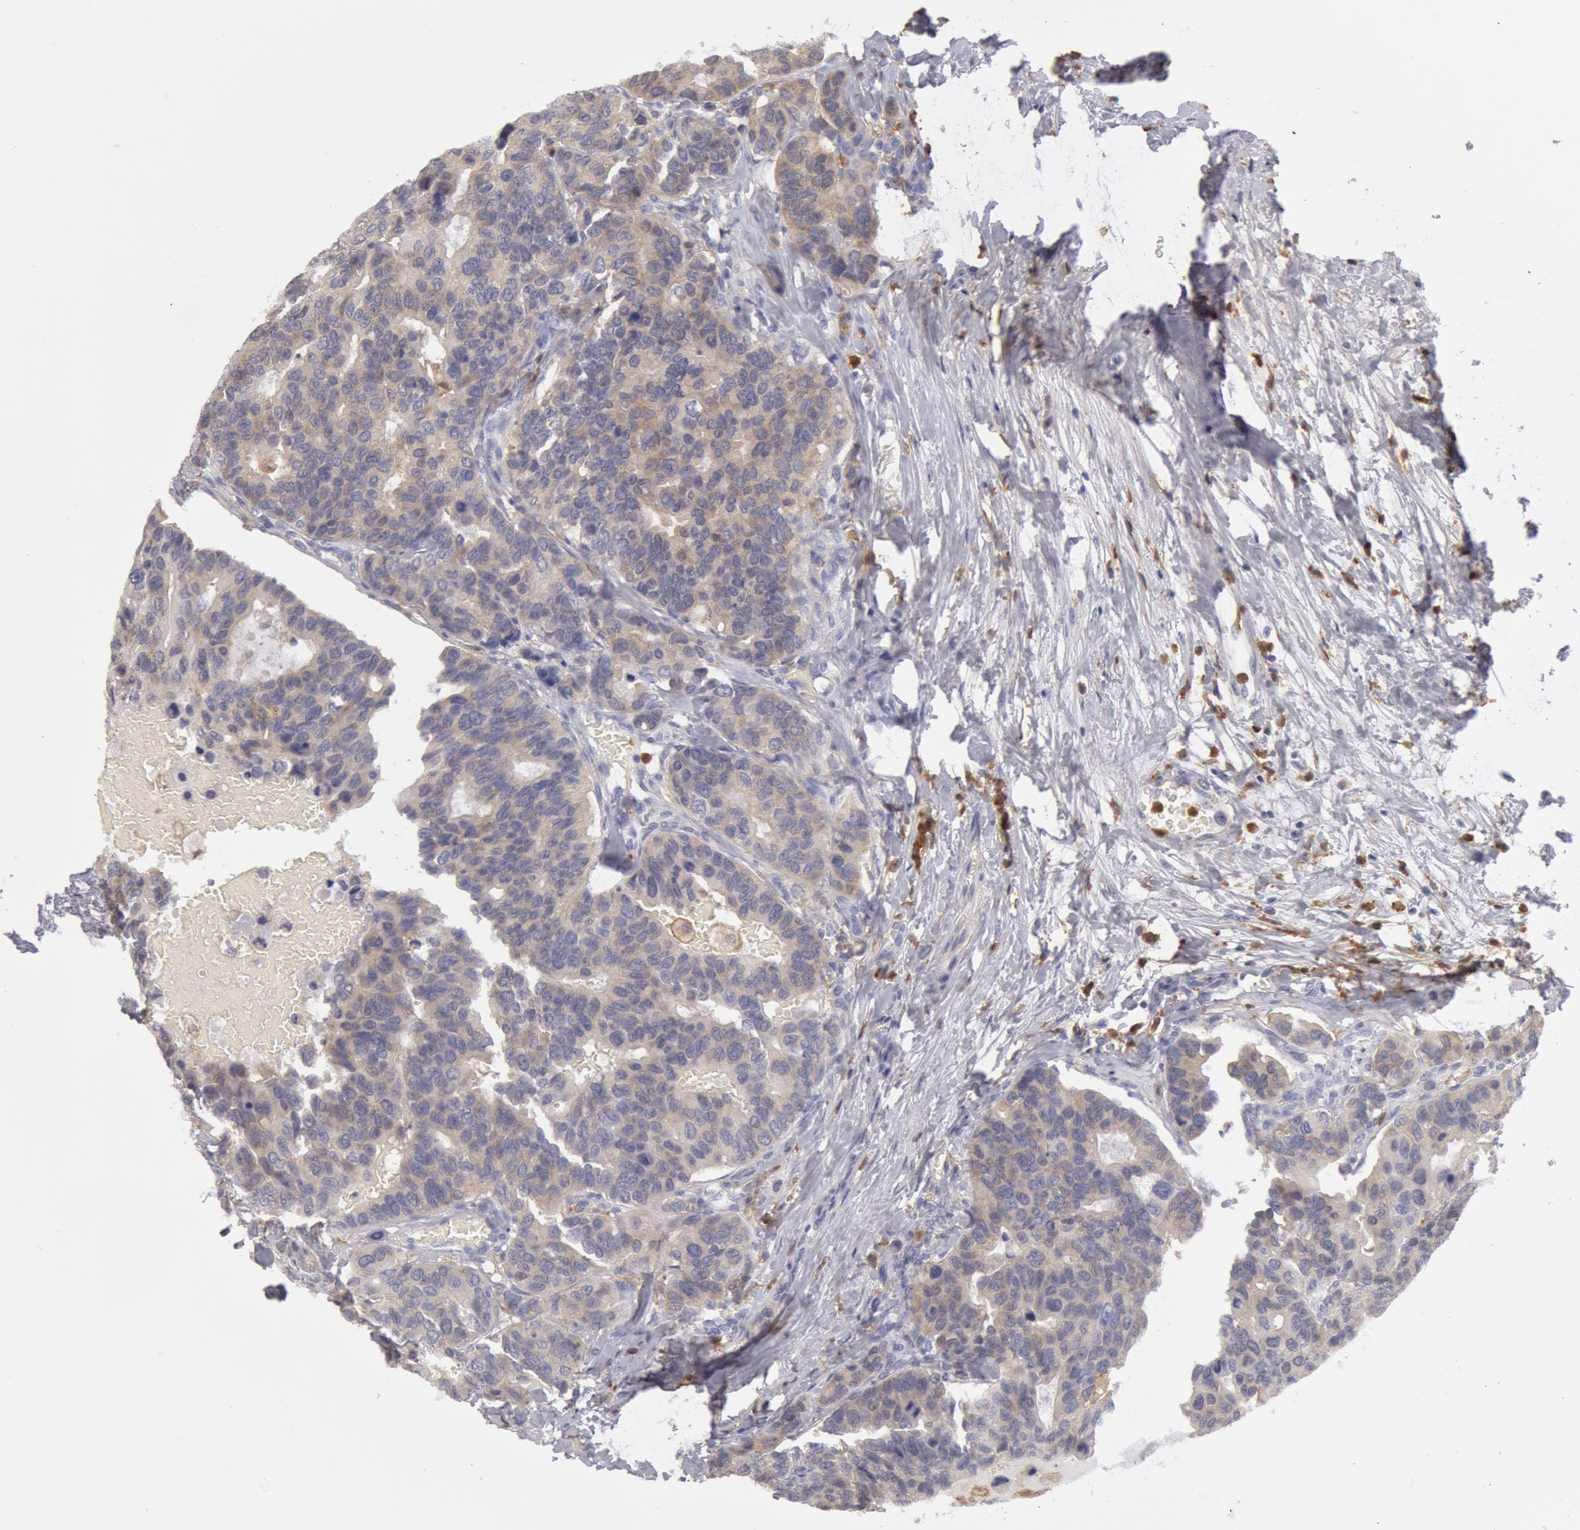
{"staining": {"intensity": "weak", "quantity": ">75%", "location": "cytoplasmic/membranous"}, "tissue": "breast cancer", "cell_type": "Tumor cells", "image_type": "cancer", "snomed": [{"axis": "morphology", "description": "Duct carcinoma"}, {"axis": "topography", "description": "Breast"}], "caption": "IHC (DAB) staining of human infiltrating ductal carcinoma (breast) exhibits weak cytoplasmic/membranous protein positivity in about >75% of tumor cells.", "gene": "SYK", "patient": {"sex": "female", "age": 69}}